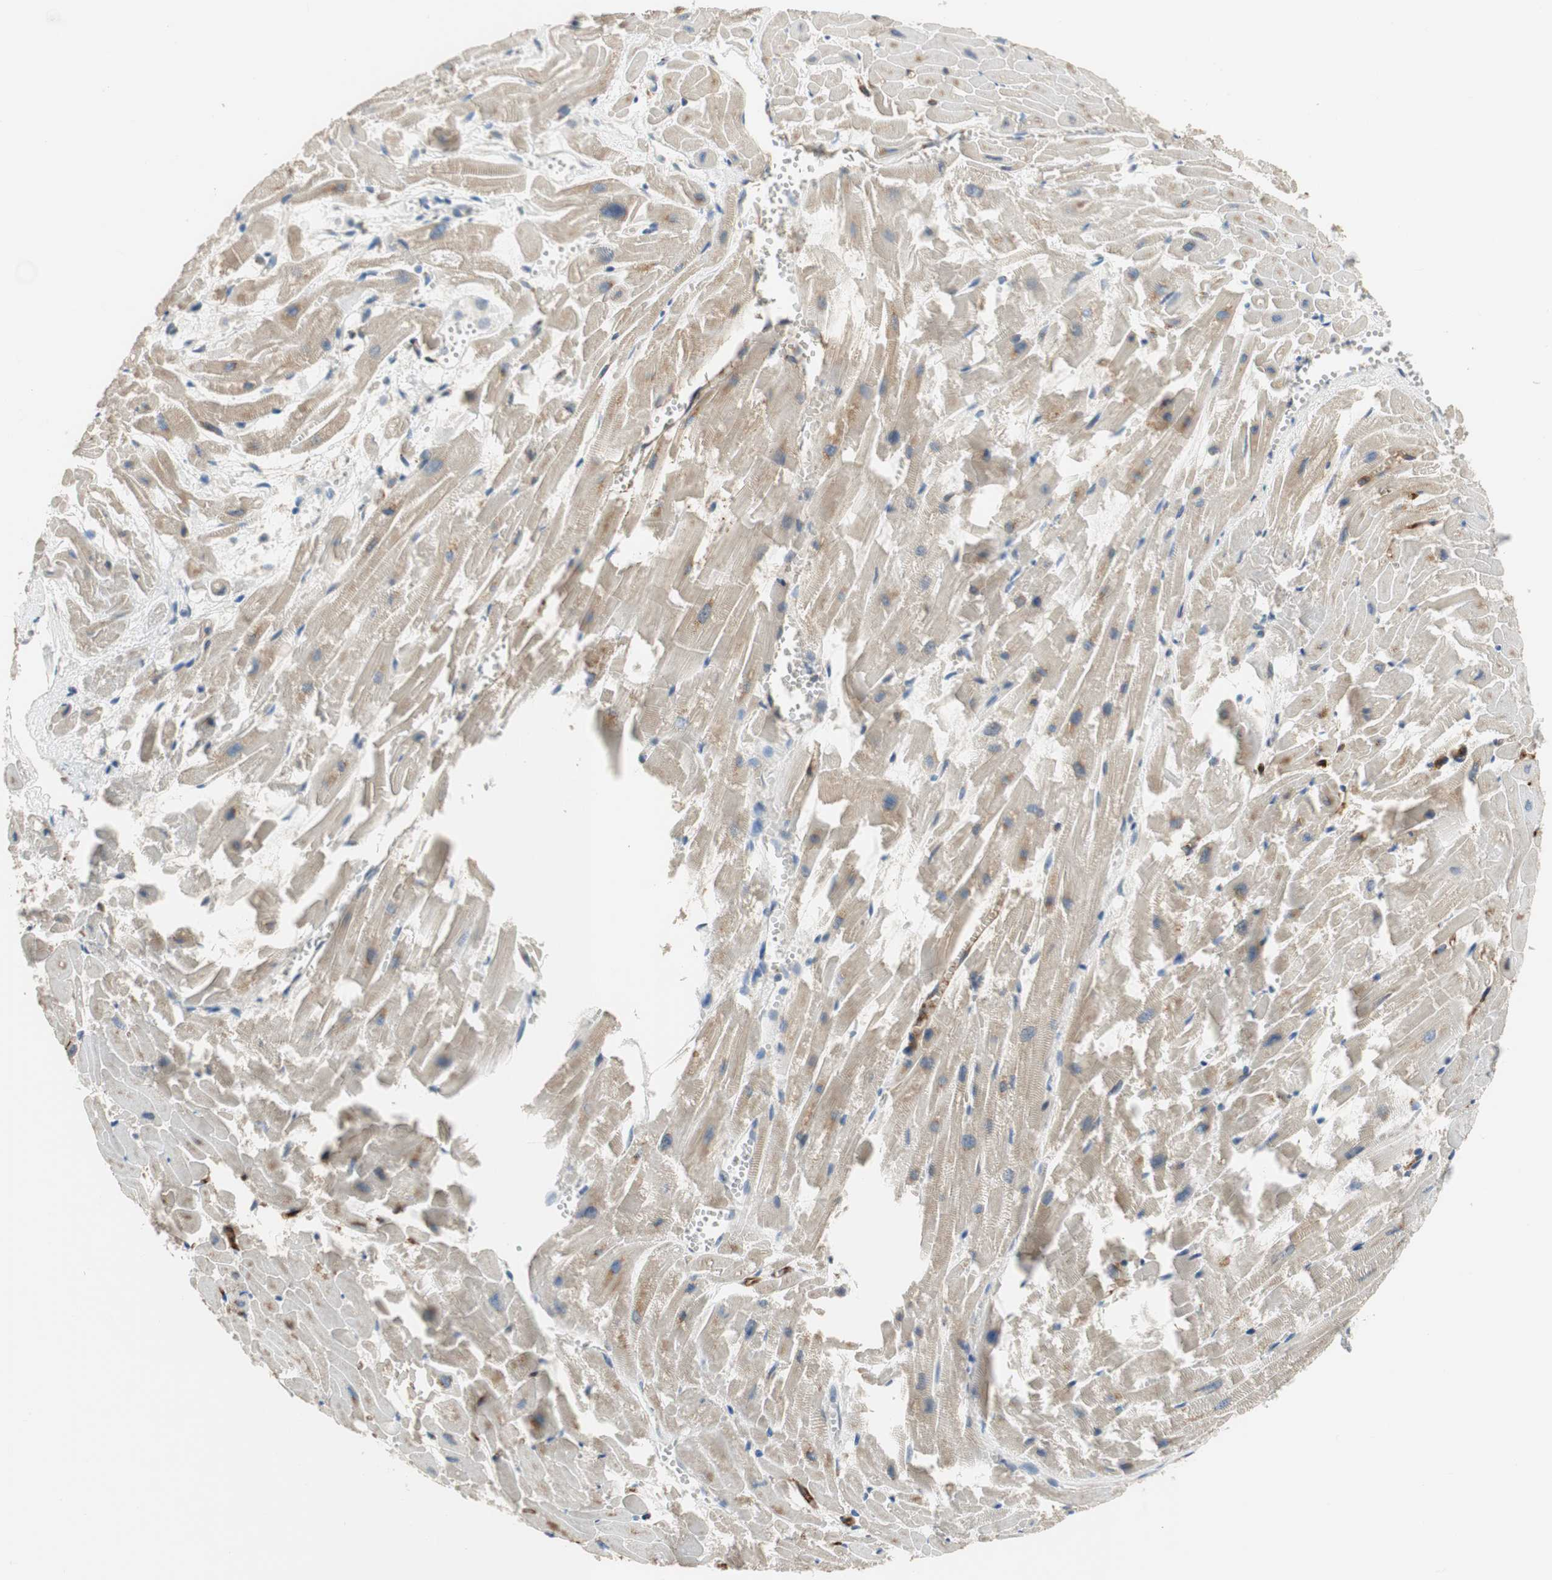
{"staining": {"intensity": "negative", "quantity": "none", "location": "none"}, "tissue": "heart muscle", "cell_type": "Cardiomyocytes", "image_type": "normal", "snomed": [{"axis": "morphology", "description": "Normal tissue, NOS"}, {"axis": "topography", "description": "Heart"}], "caption": "The histopathology image displays no staining of cardiomyocytes in unremarkable heart muscle.", "gene": "ALPL", "patient": {"sex": "female", "age": 19}}